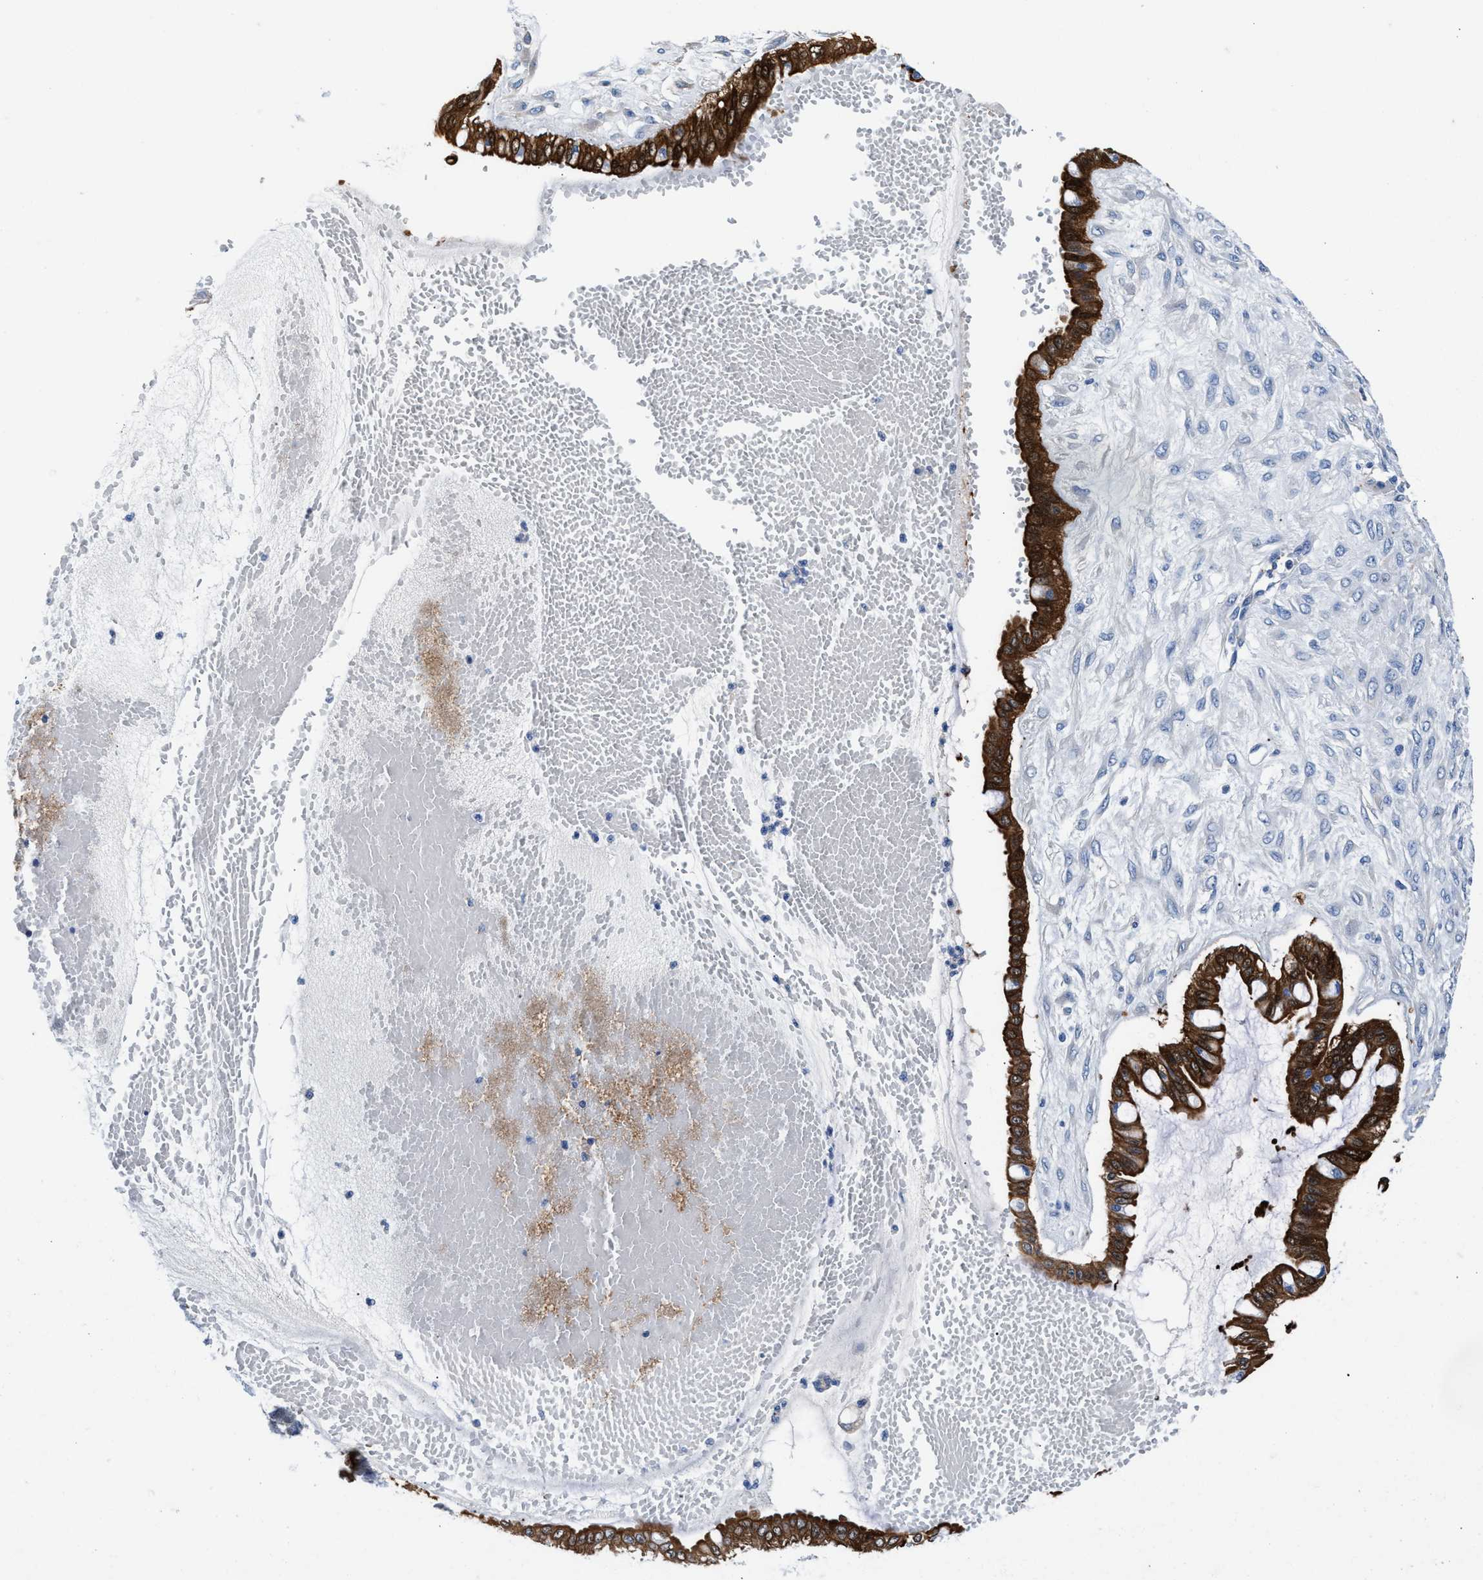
{"staining": {"intensity": "strong", "quantity": ">75%", "location": "cytoplasmic/membranous"}, "tissue": "ovarian cancer", "cell_type": "Tumor cells", "image_type": "cancer", "snomed": [{"axis": "morphology", "description": "Cystadenocarcinoma, mucinous, NOS"}, {"axis": "topography", "description": "Ovary"}], "caption": "This is a micrograph of immunohistochemistry (IHC) staining of mucinous cystadenocarcinoma (ovarian), which shows strong expression in the cytoplasmic/membranous of tumor cells.", "gene": "PARG", "patient": {"sex": "female", "age": 73}}